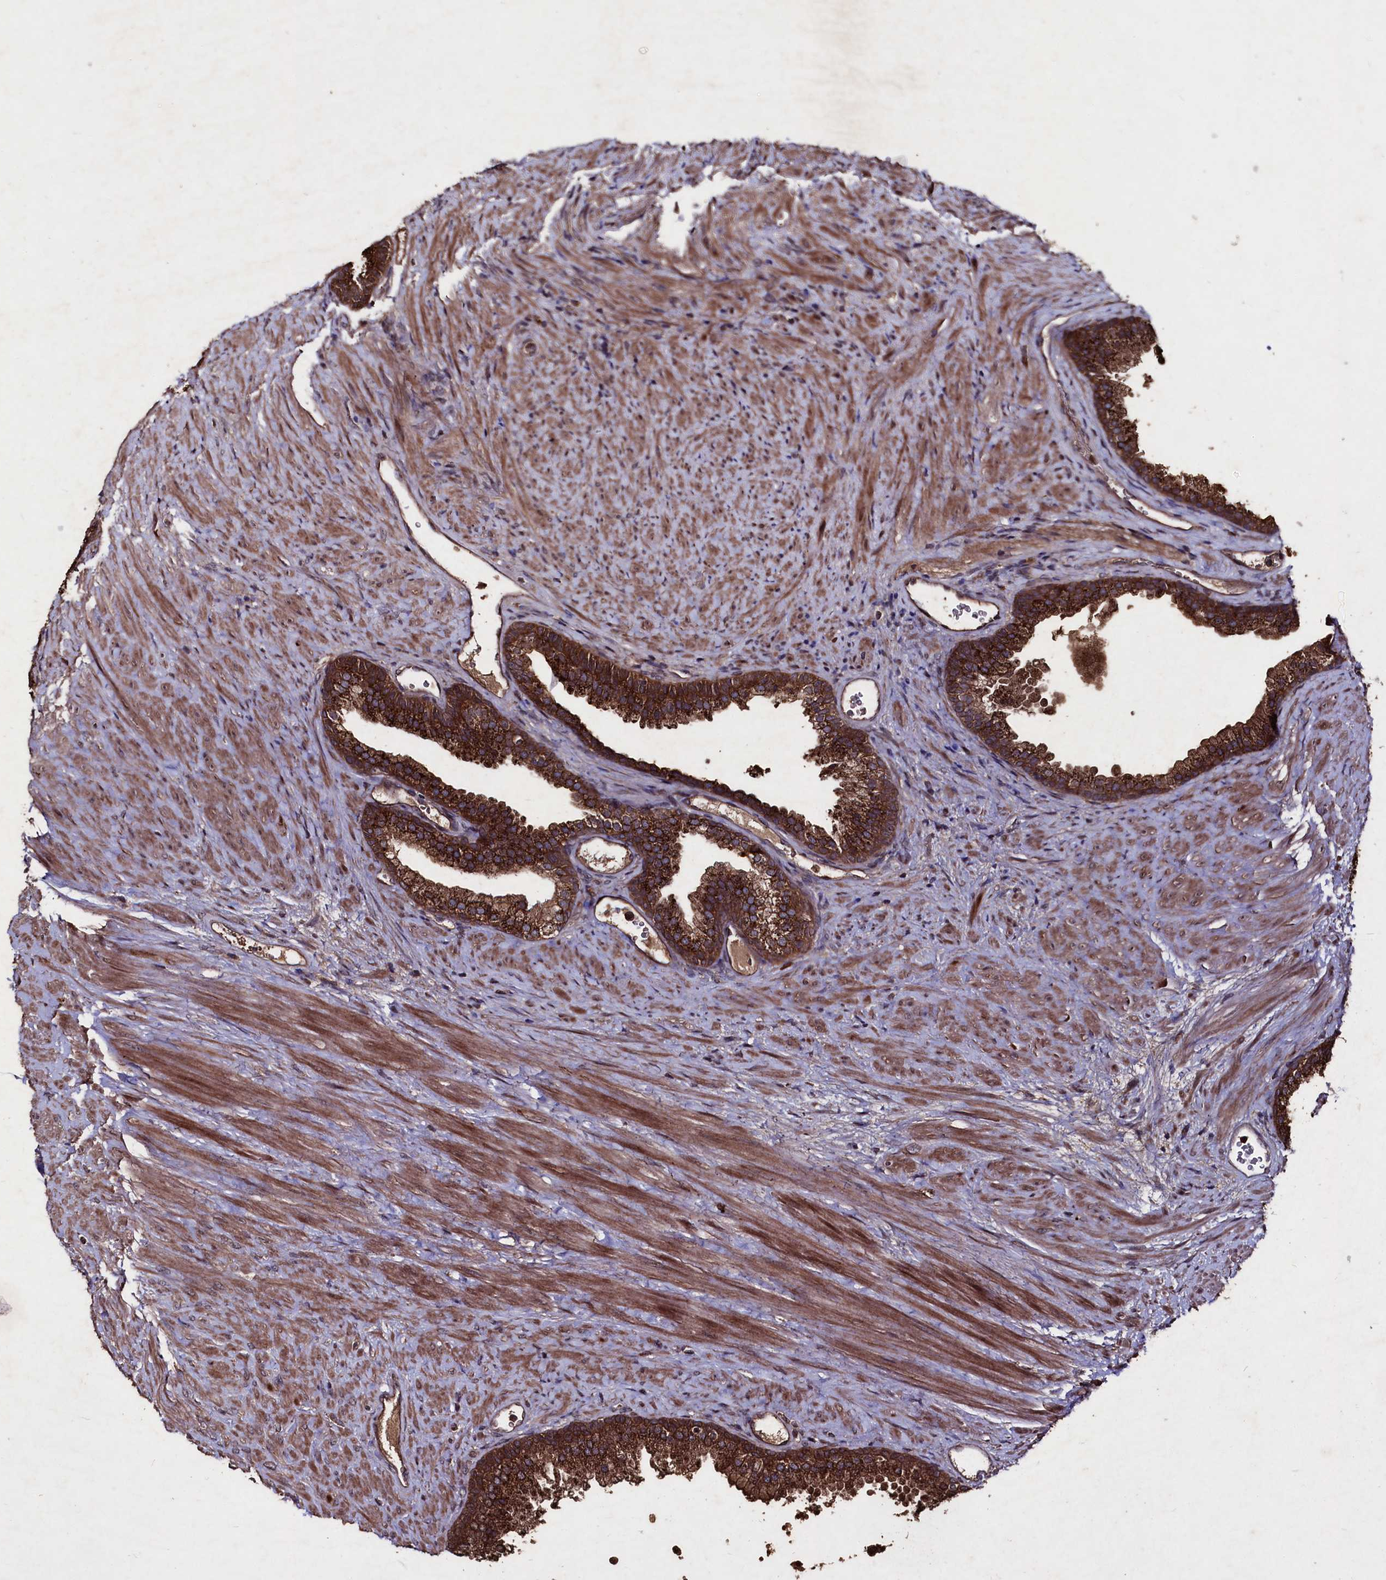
{"staining": {"intensity": "strong", "quantity": ">75%", "location": "cytoplasmic/membranous"}, "tissue": "prostate", "cell_type": "Glandular cells", "image_type": "normal", "snomed": [{"axis": "morphology", "description": "Normal tissue, NOS"}, {"axis": "topography", "description": "Prostate"}], "caption": "Prostate stained with DAB (3,3'-diaminobenzidine) IHC exhibits high levels of strong cytoplasmic/membranous expression in approximately >75% of glandular cells. (DAB = brown stain, brightfield microscopy at high magnification).", "gene": "MYO1H", "patient": {"sex": "male", "age": 76}}